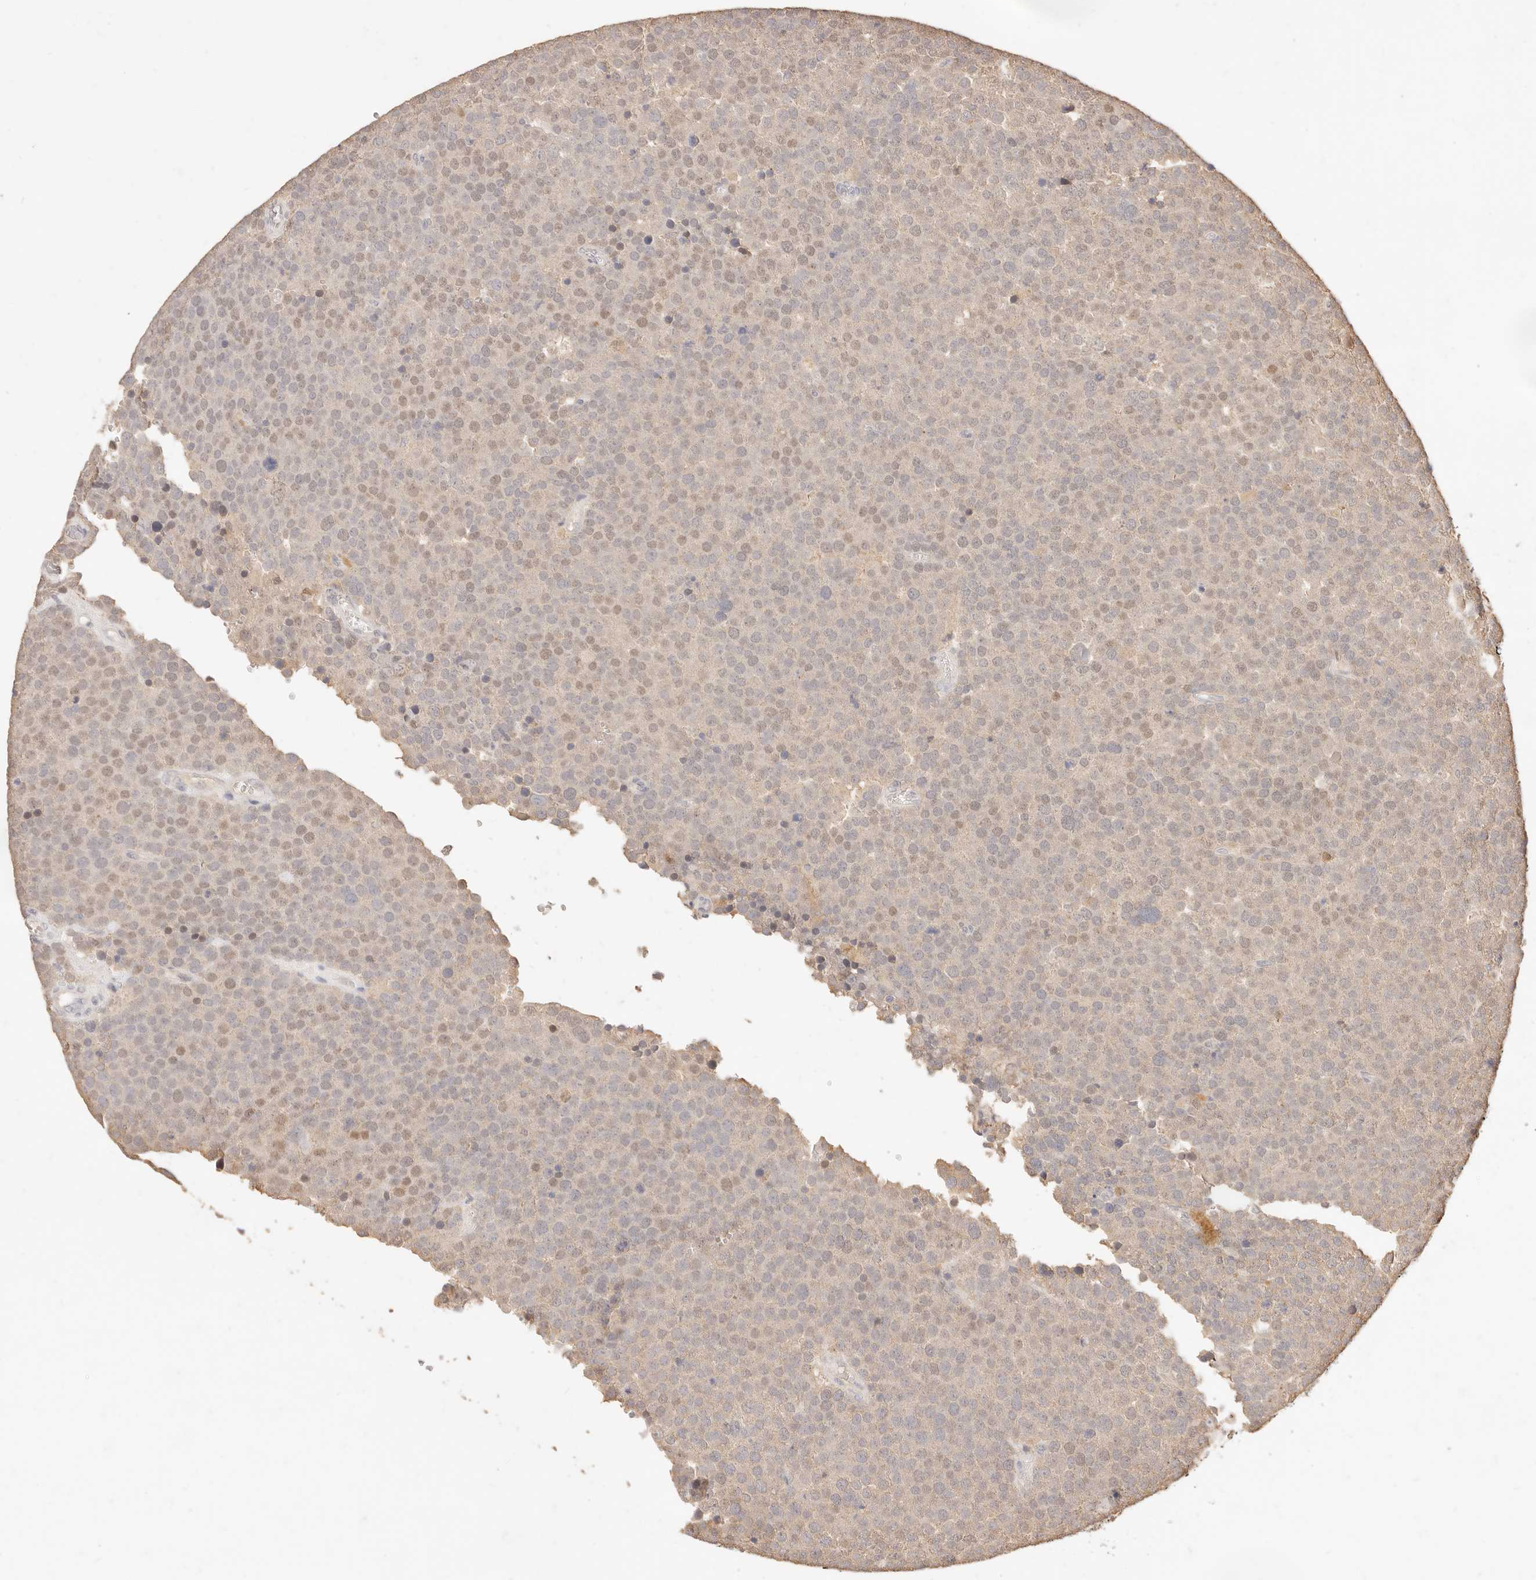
{"staining": {"intensity": "weak", "quantity": "25%-75%", "location": "cytoplasmic/membranous"}, "tissue": "testis cancer", "cell_type": "Tumor cells", "image_type": "cancer", "snomed": [{"axis": "morphology", "description": "Seminoma, NOS"}, {"axis": "topography", "description": "Testis"}], "caption": "A micrograph of human testis cancer (seminoma) stained for a protein shows weak cytoplasmic/membranous brown staining in tumor cells.", "gene": "TMTC2", "patient": {"sex": "male", "age": 71}}